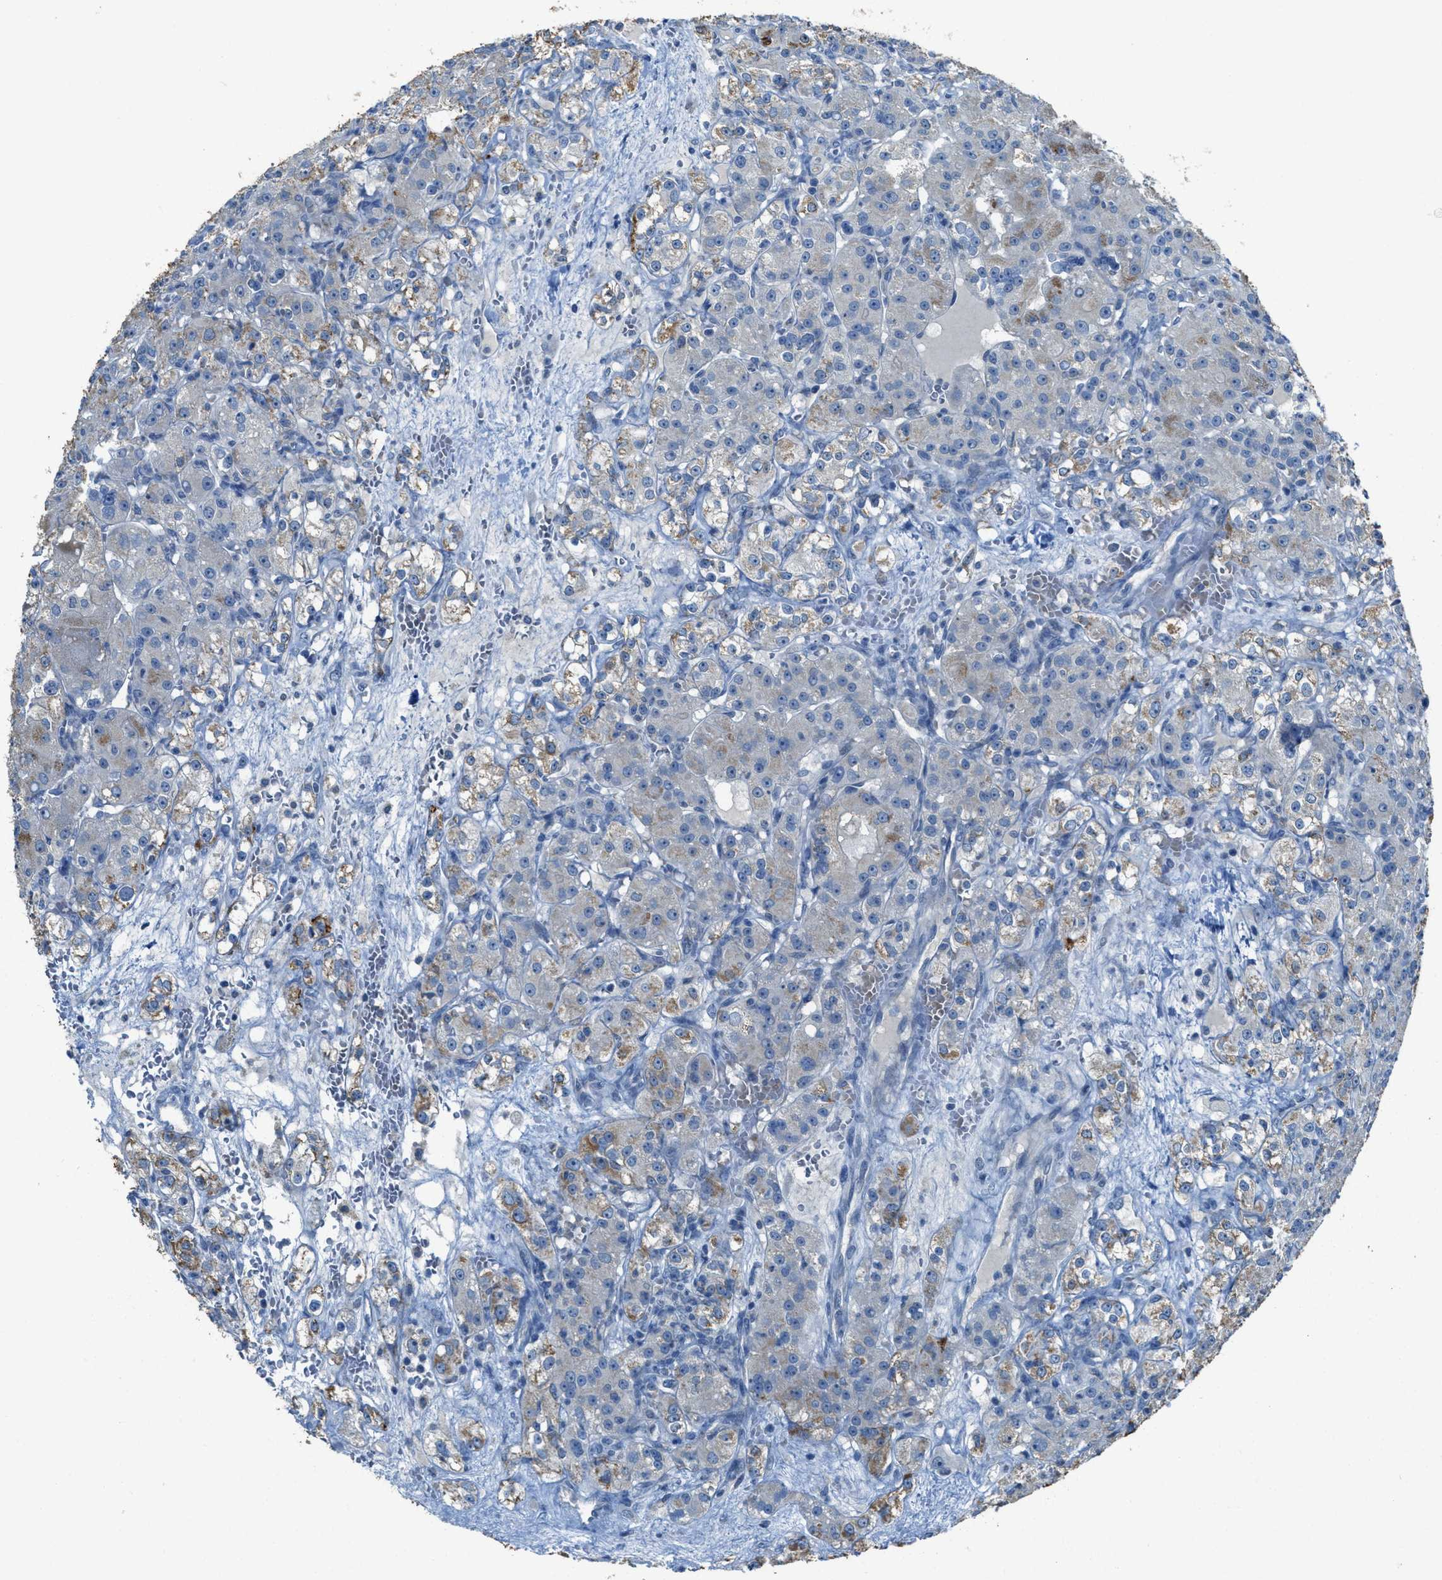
{"staining": {"intensity": "weak", "quantity": "<25%", "location": "cytoplasmic/membranous"}, "tissue": "renal cancer", "cell_type": "Tumor cells", "image_type": "cancer", "snomed": [{"axis": "morphology", "description": "Normal tissue, NOS"}, {"axis": "morphology", "description": "Adenocarcinoma, NOS"}, {"axis": "topography", "description": "Kidney"}], "caption": "A high-resolution photomicrograph shows immunohistochemistry (IHC) staining of renal adenocarcinoma, which reveals no significant staining in tumor cells.", "gene": "CDON", "patient": {"sex": "male", "age": 61}}